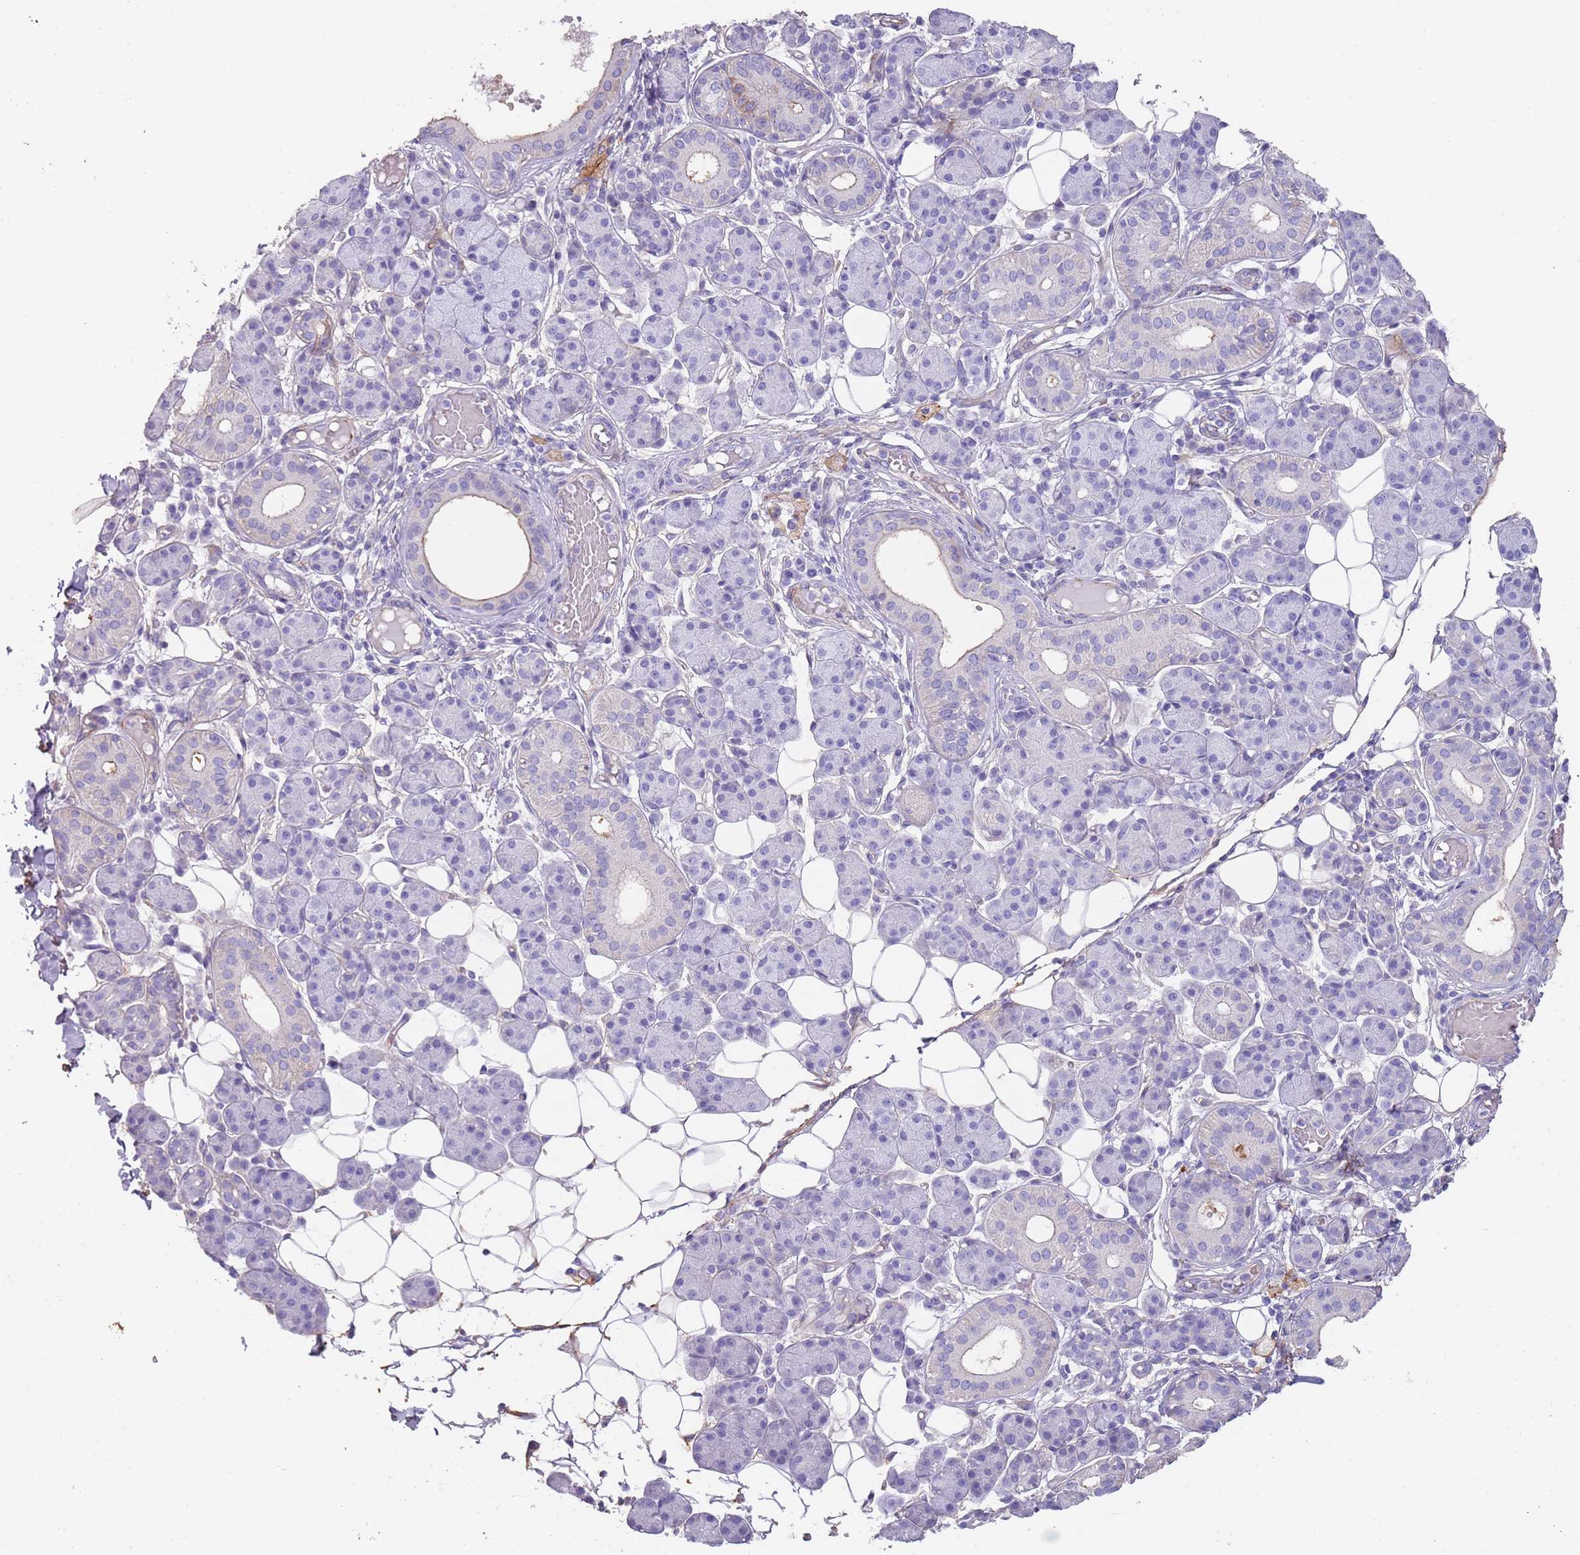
{"staining": {"intensity": "negative", "quantity": "none", "location": "none"}, "tissue": "salivary gland", "cell_type": "Glandular cells", "image_type": "normal", "snomed": [{"axis": "morphology", "description": "Normal tissue, NOS"}, {"axis": "topography", "description": "Salivary gland"}], "caption": "The IHC photomicrograph has no significant positivity in glandular cells of salivary gland. The staining is performed using DAB (3,3'-diaminobenzidine) brown chromogen with nuclei counter-stained in using hematoxylin.", "gene": "ENSG00000271254", "patient": {"sex": "female", "age": 33}}